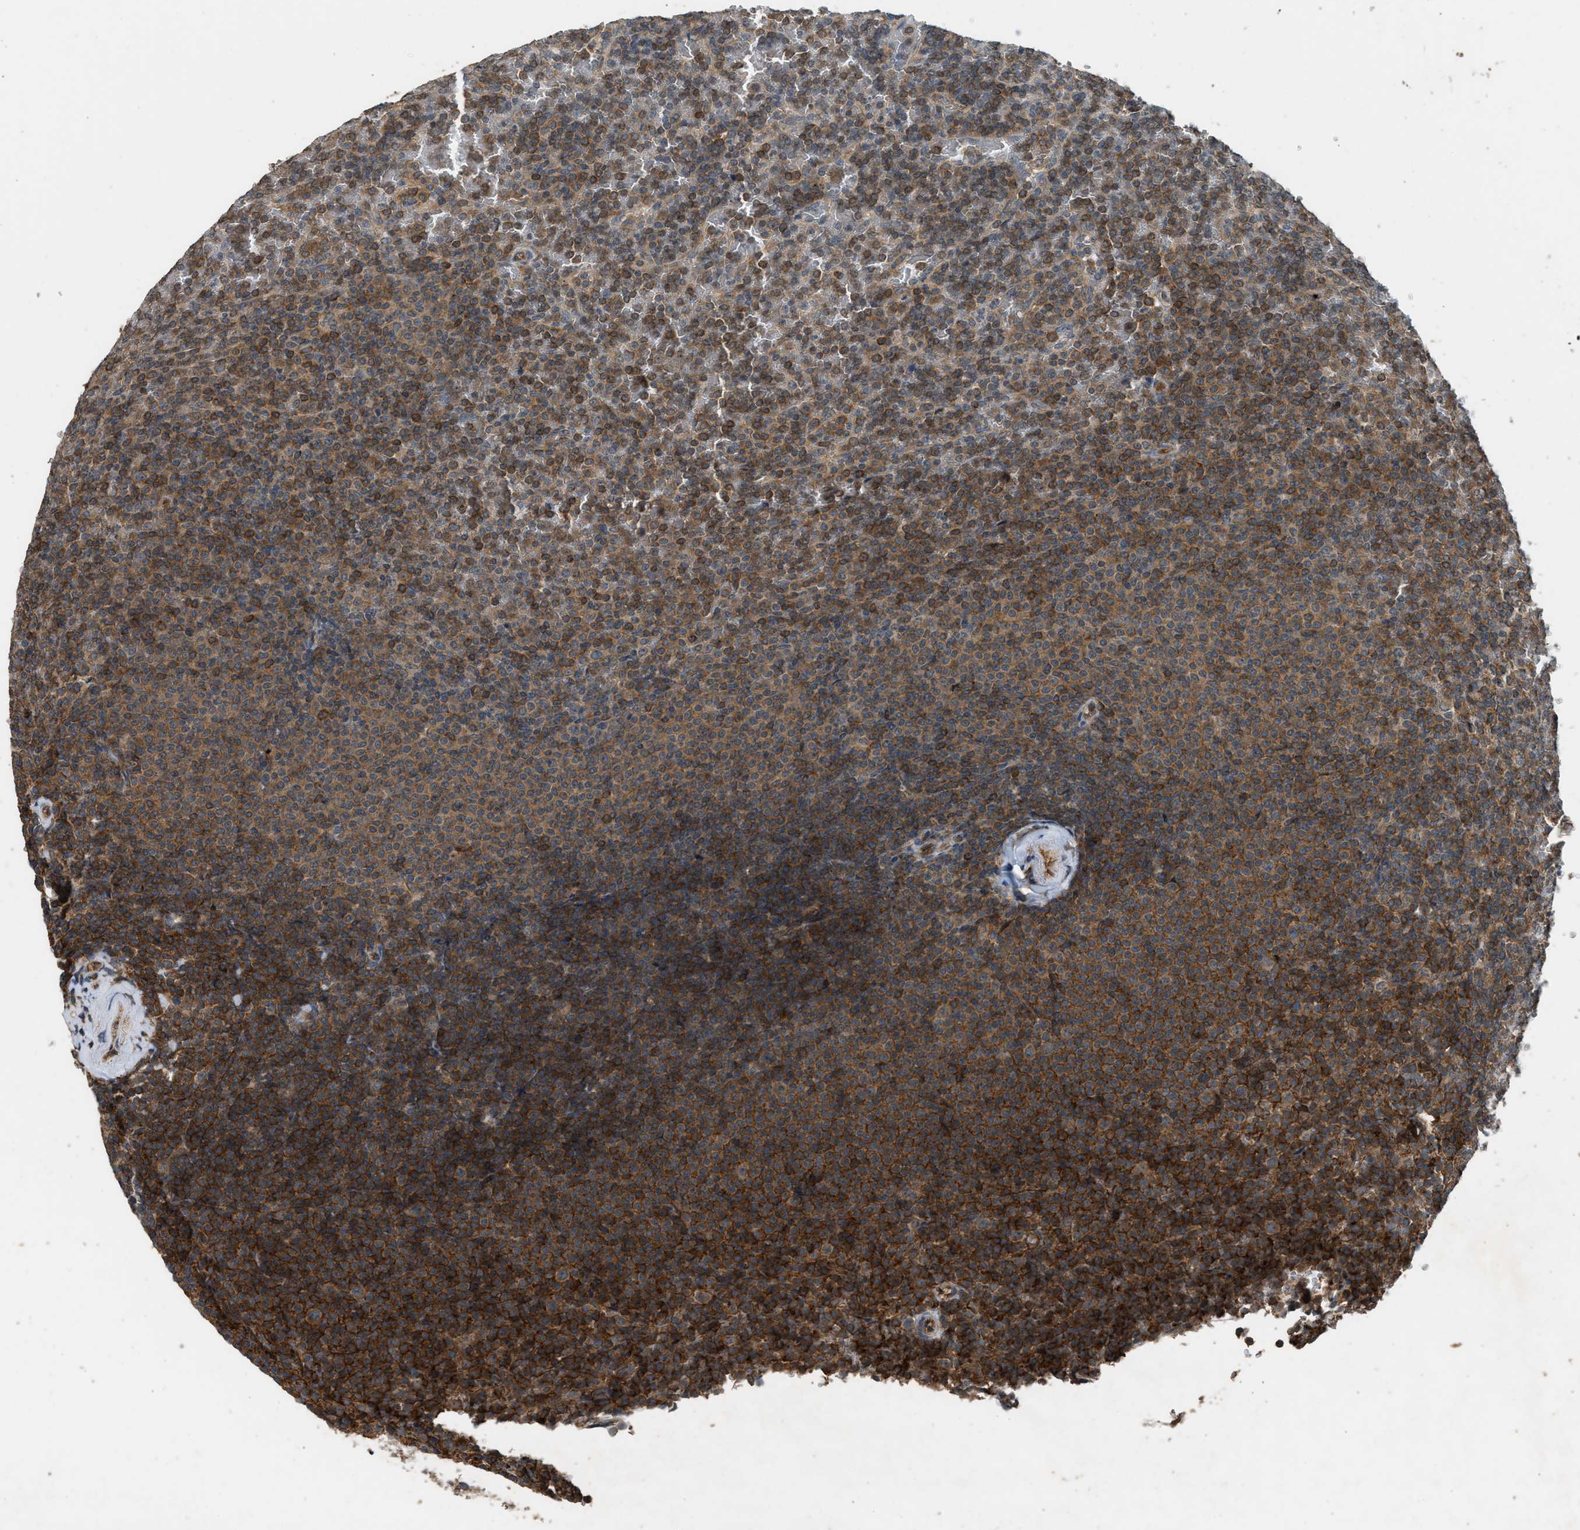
{"staining": {"intensity": "moderate", "quantity": ">75%", "location": "cytoplasmic/membranous"}, "tissue": "lymphoma", "cell_type": "Tumor cells", "image_type": "cancer", "snomed": [{"axis": "morphology", "description": "Malignant lymphoma, non-Hodgkin's type, Low grade"}, {"axis": "topography", "description": "Spleen"}], "caption": "Moderate cytoplasmic/membranous staining for a protein is present in approximately >75% of tumor cells of lymphoma using IHC.", "gene": "HIP1R", "patient": {"sex": "female", "age": 77}}